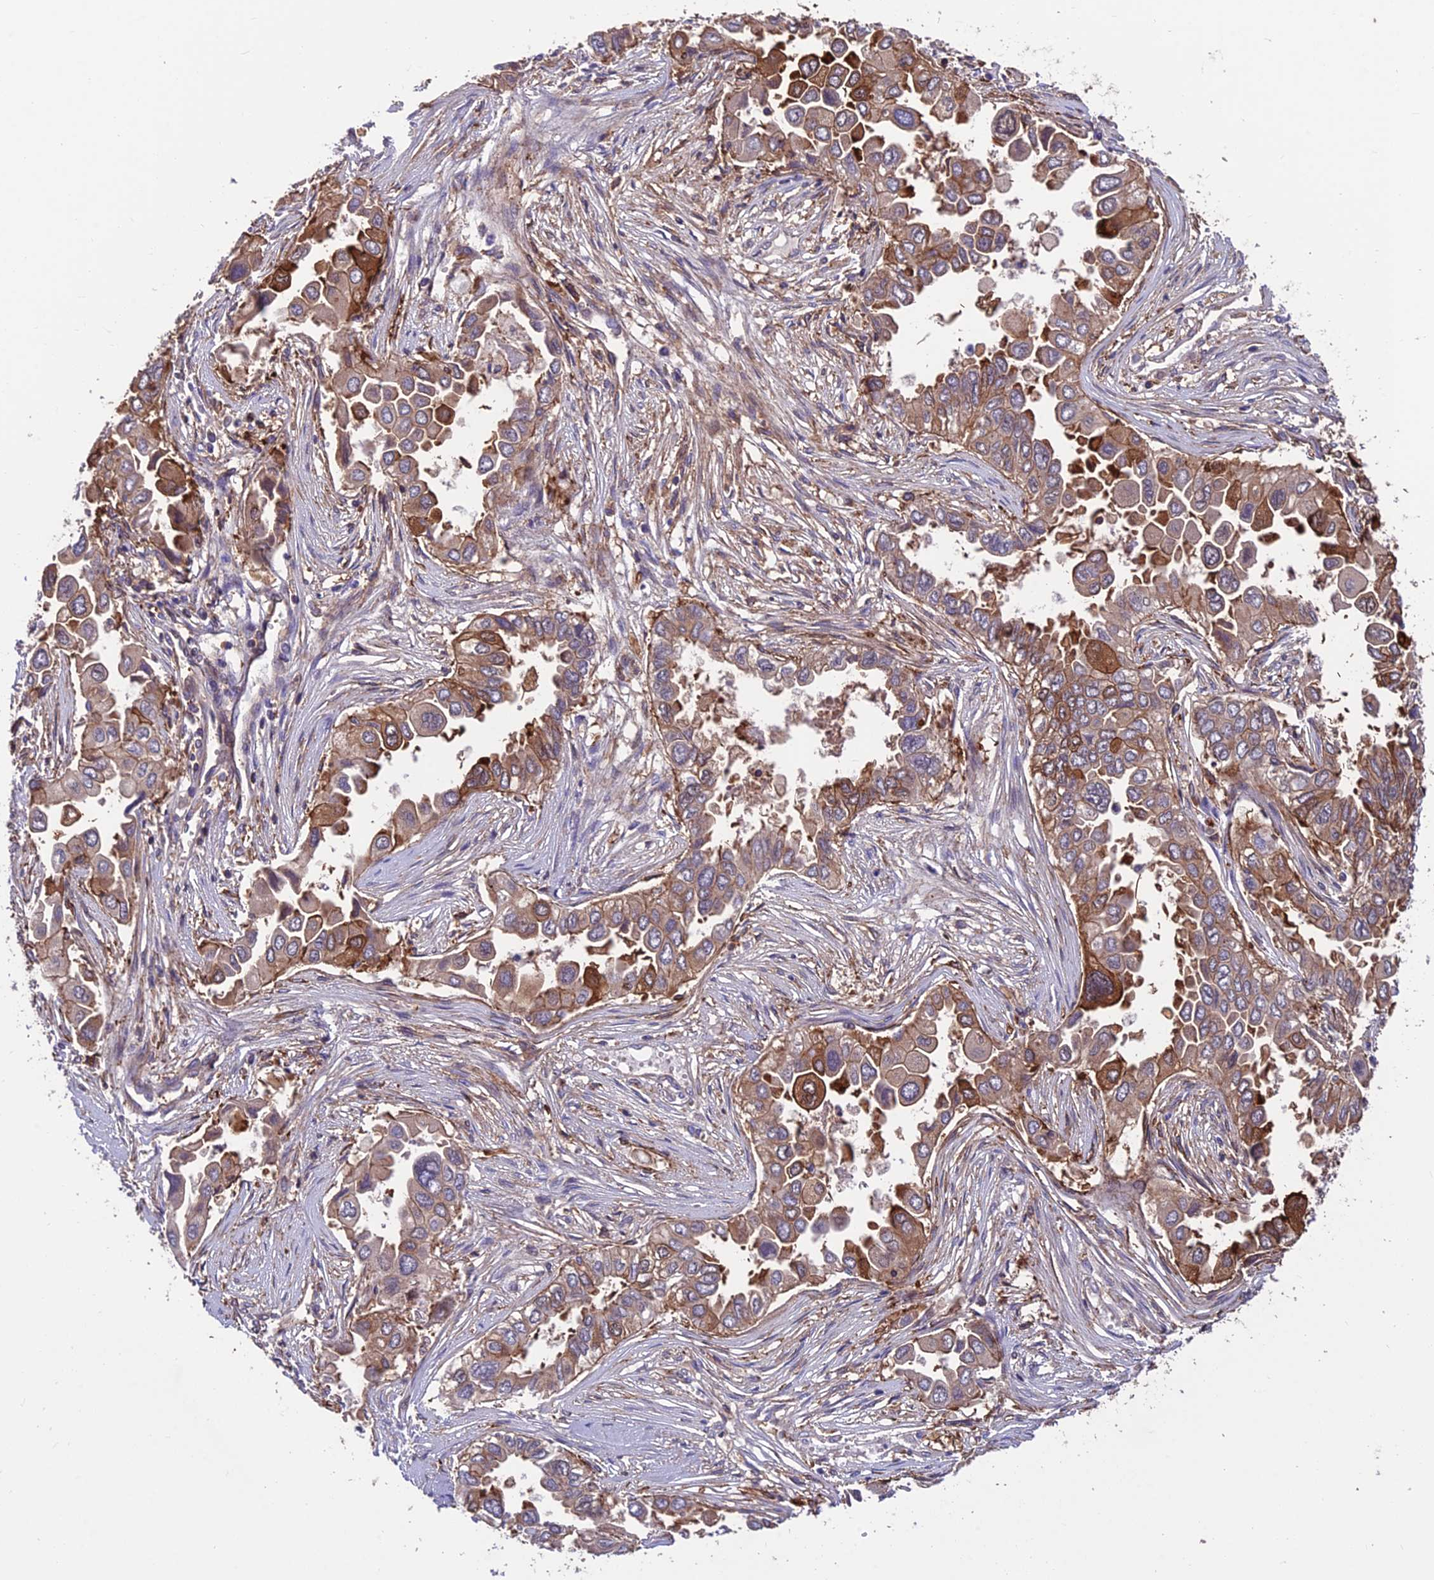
{"staining": {"intensity": "moderate", "quantity": ">75%", "location": "cytoplasmic/membranous"}, "tissue": "lung cancer", "cell_type": "Tumor cells", "image_type": "cancer", "snomed": [{"axis": "morphology", "description": "Adenocarcinoma, NOS"}, {"axis": "topography", "description": "Lung"}], "caption": "An image of lung cancer (adenocarcinoma) stained for a protein demonstrates moderate cytoplasmic/membranous brown staining in tumor cells.", "gene": "RTN4RL1", "patient": {"sex": "female", "age": 76}}